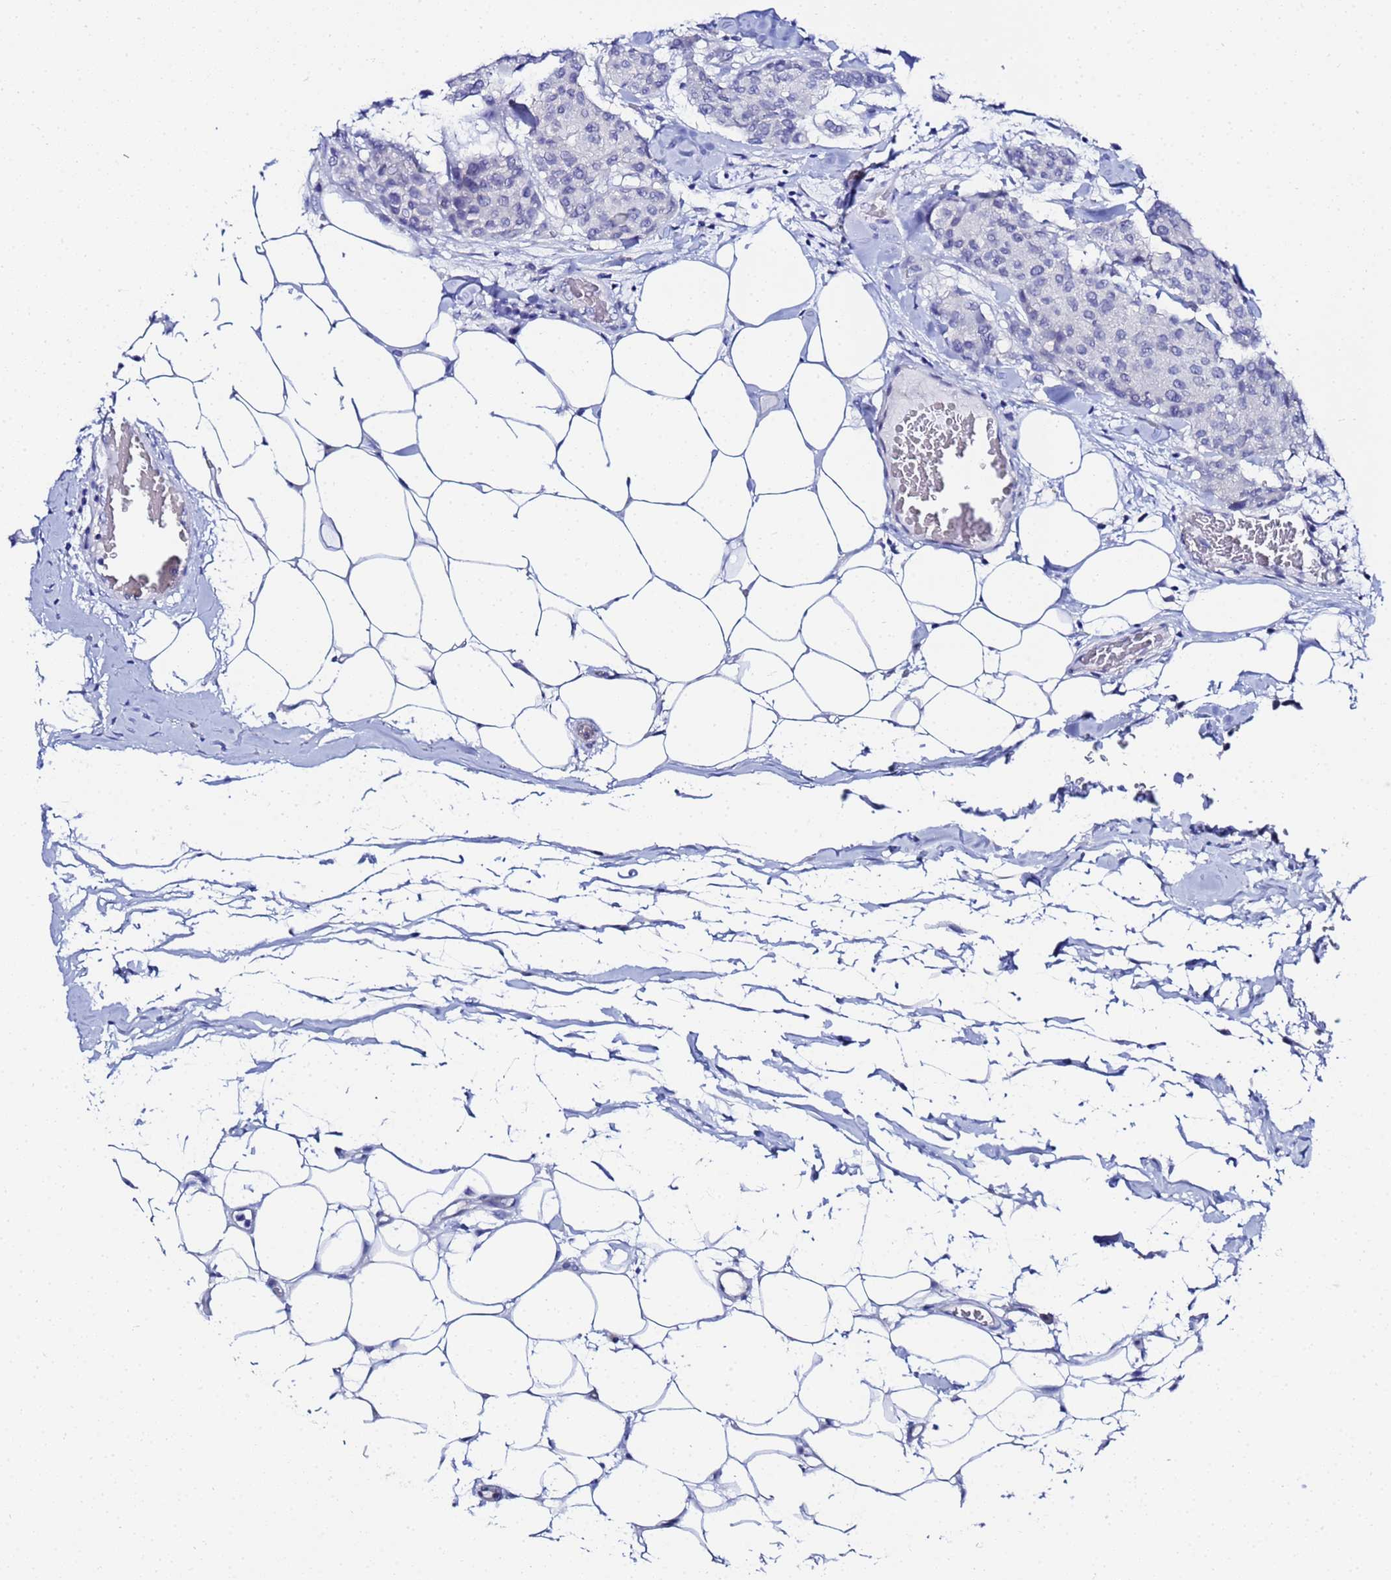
{"staining": {"intensity": "negative", "quantity": "none", "location": "none"}, "tissue": "breast cancer", "cell_type": "Tumor cells", "image_type": "cancer", "snomed": [{"axis": "morphology", "description": "Duct carcinoma"}, {"axis": "topography", "description": "Breast"}], "caption": "Protein analysis of breast cancer reveals no significant expression in tumor cells. (DAB immunohistochemistry (IHC) with hematoxylin counter stain).", "gene": "ZNF26", "patient": {"sex": "female", "age": 75}}